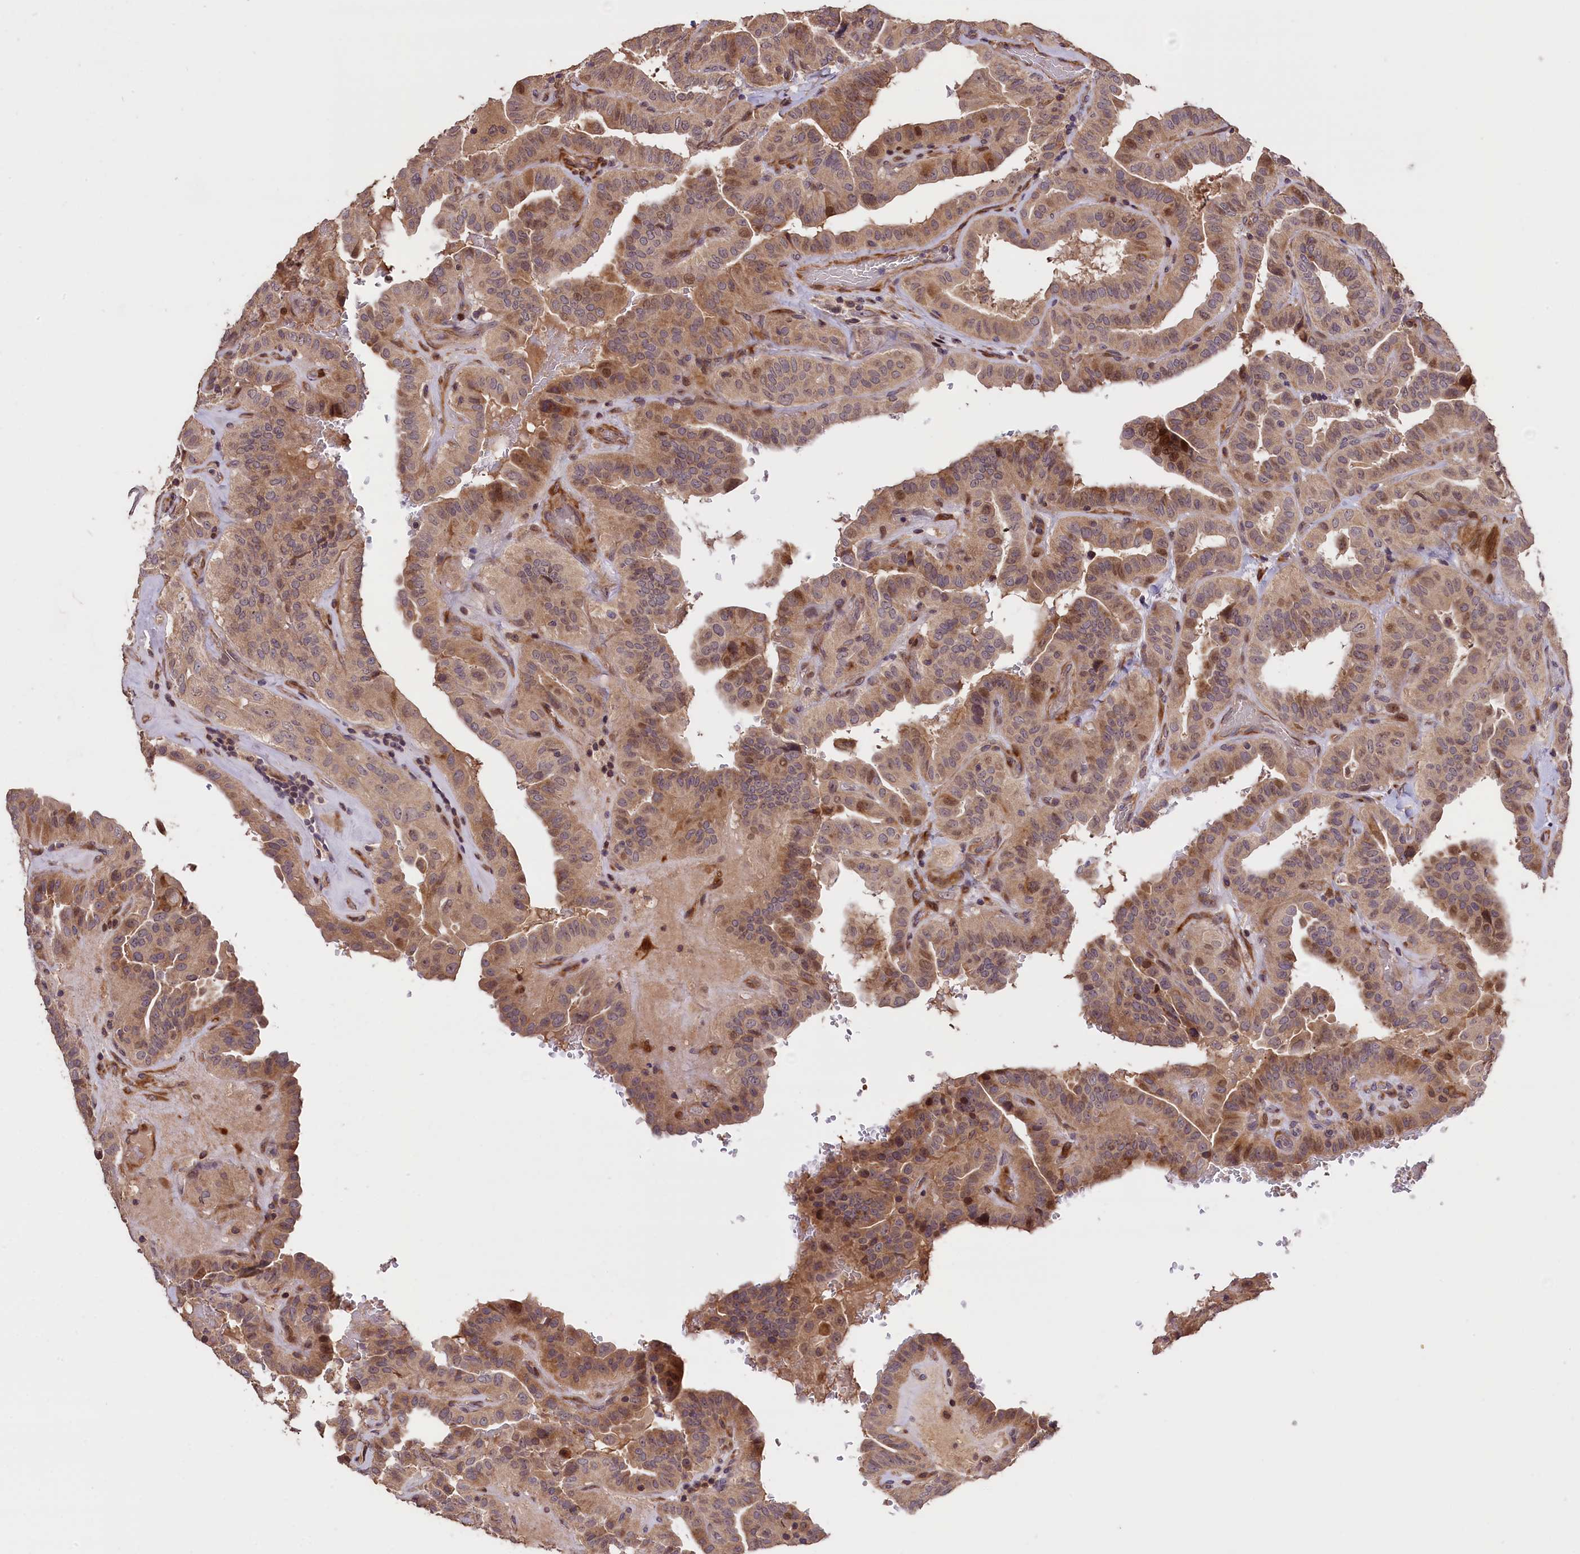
{"staining": {"intensity": "moderate", "quantity": ">75%", "location": "cytoplasmic/membranous"}, "tissue": "thyroid cancer", "cell_type": "Tumor cells", "image_type": "cancer", "snomed": [{"axis": "morphology", "description": "Papillary adenocarcinoma, NOS"}, {"axis": "topography", "description": "Thyroid gland"}], "caption": "An image showing moderate cytoplasmic/membranous positivity in approximately >75% of tumor cells in papillary adenocarcinoma (thyroid), as visualized by brown immunohistochemical staining.", "gene": "DNAJB9", "patient": {"sex": "male", "age": 77}}